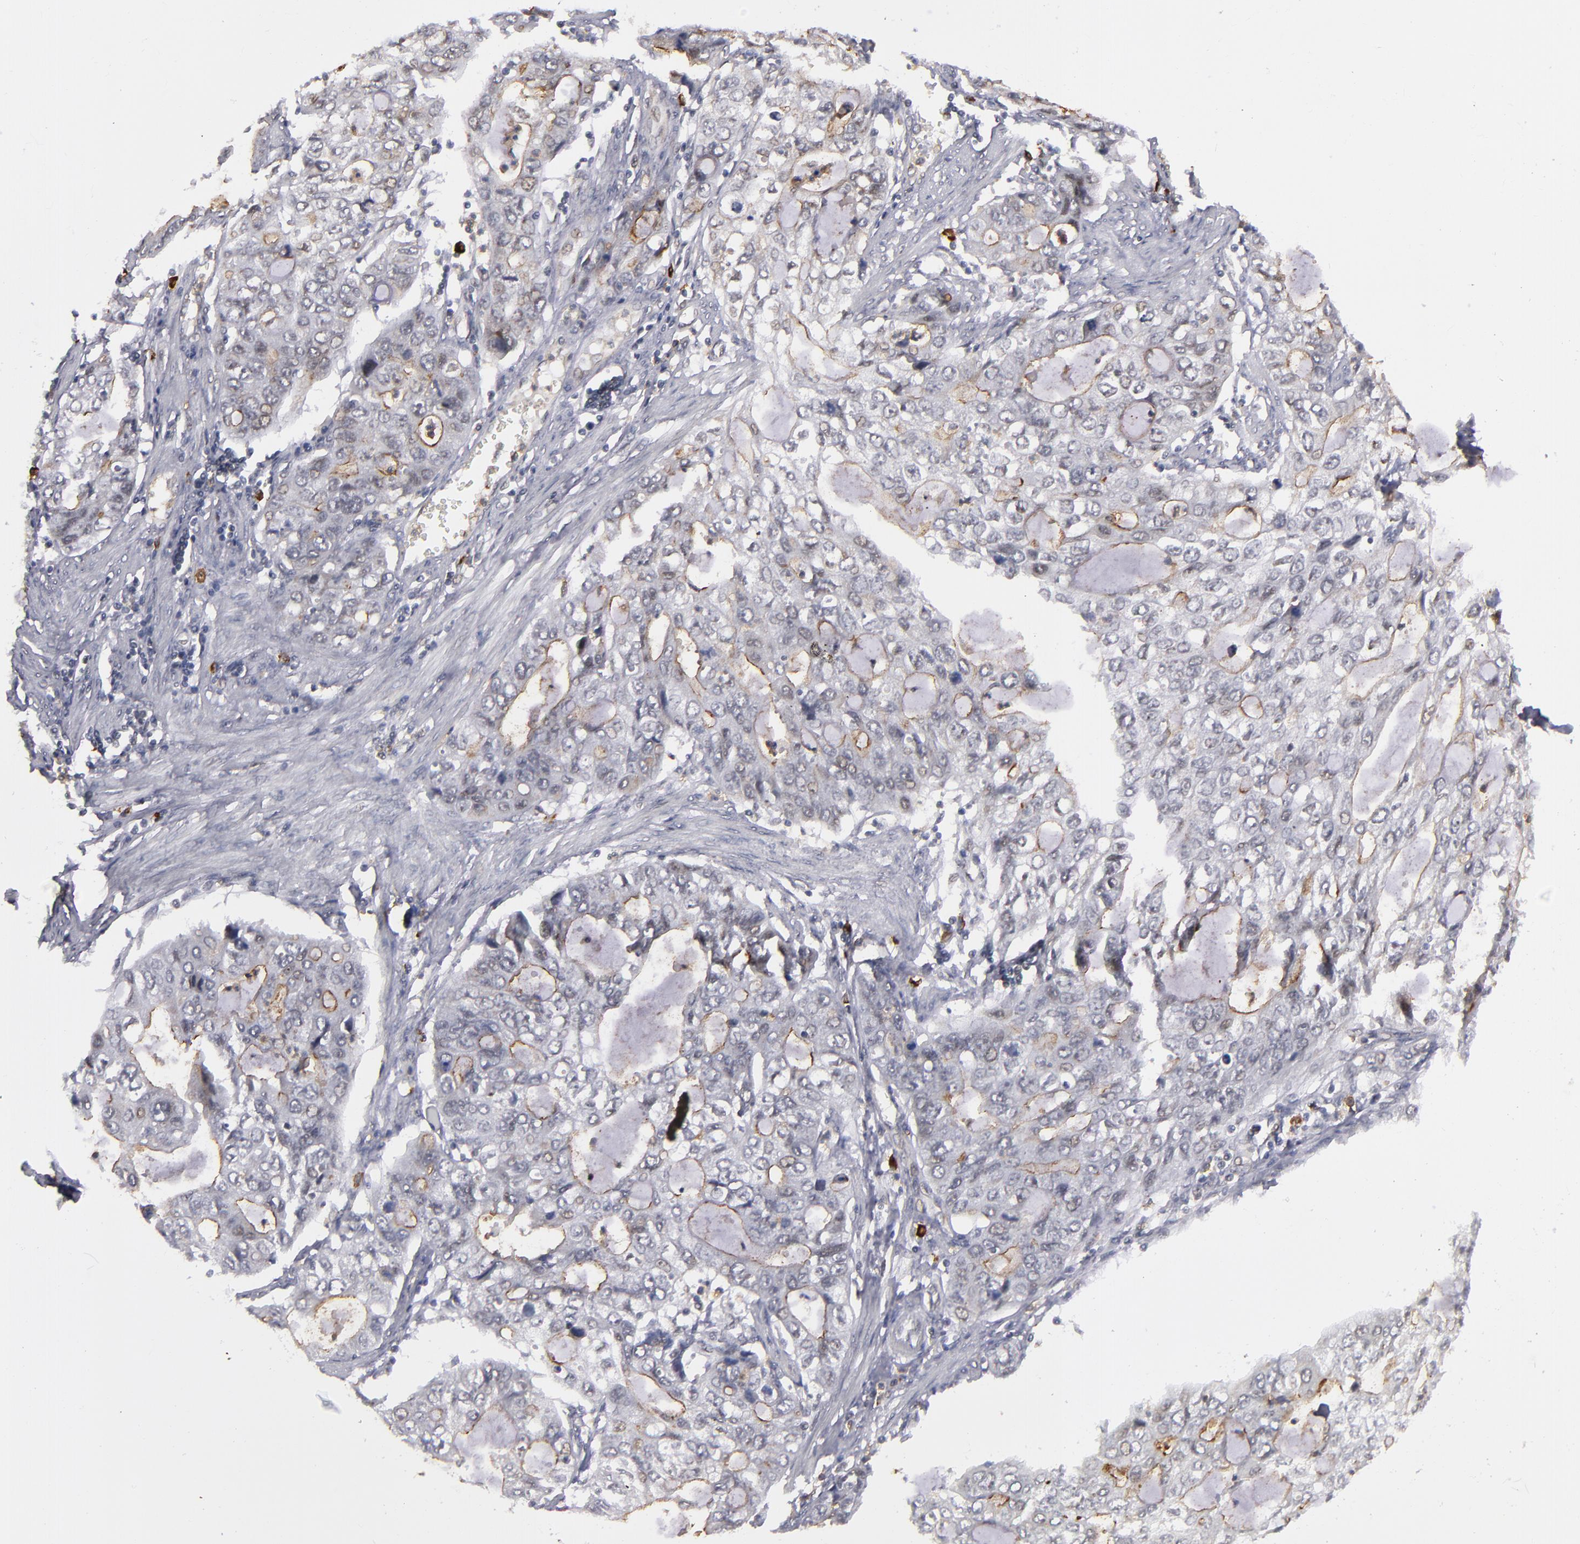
{"staining": {"intensity": "negative", "quantity": "none", "location": "none"}, "tissue": "stomach cancer", "cell_type": "Tumor cells", "image_type": "cancer", "snomed": [{"axis": "morphology", "description": "Adenocarcinoma, NOS"}, {"axis": "topography", "description": "Stomach, upper"}], "caption": "There is no significant positivity in tumor cells of stomach cancer (adenocarcinoma).", "gene": "STX3", "patient": {"sex": "female", "age": 52}}